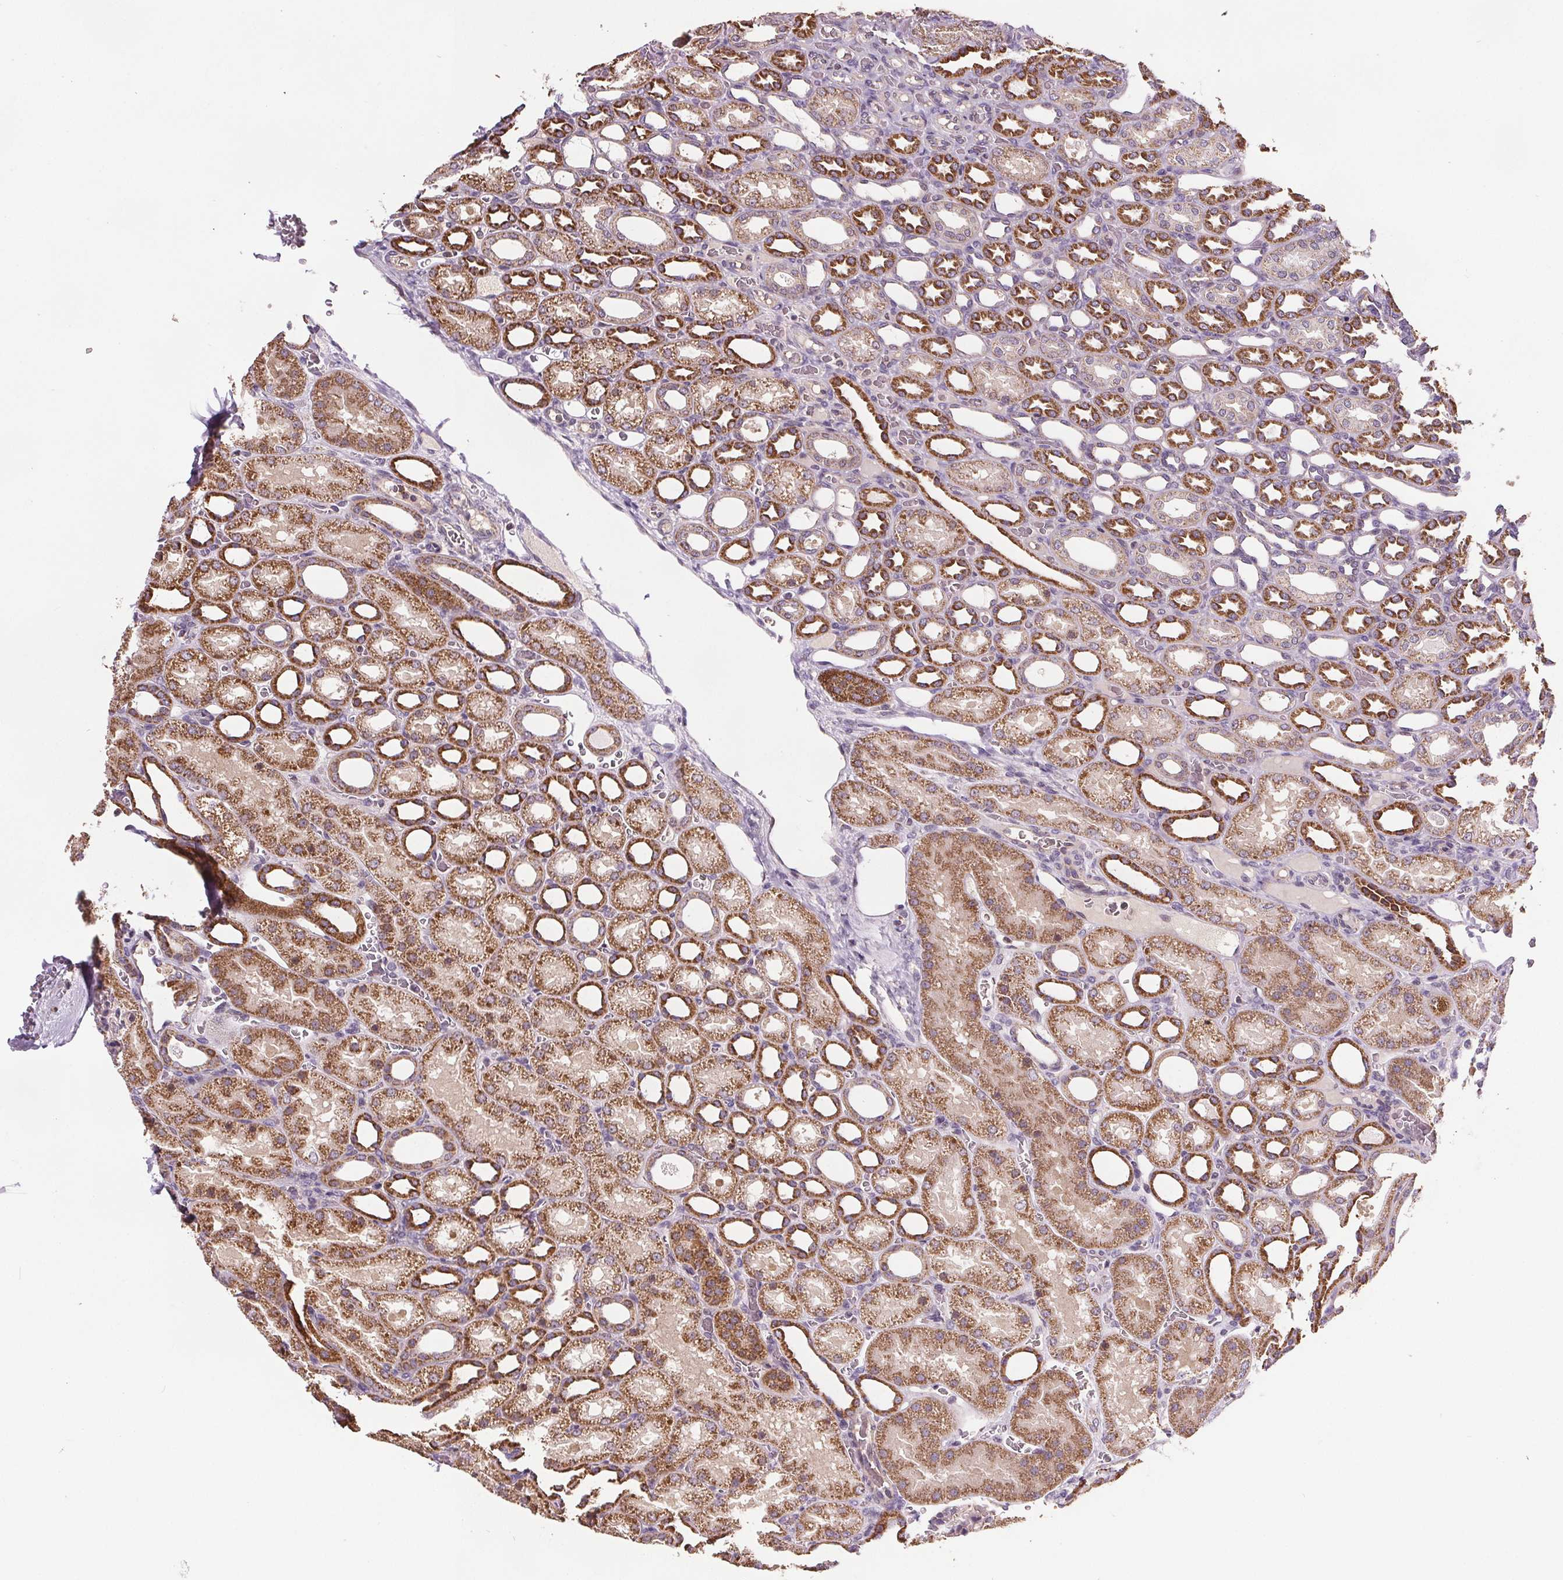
{"staining": {"intensity": "moderate", "quantity": "<25%", "location": "cytoplasmic/membranous"}, "tissue": "kidney", "cell_type": "Cells in glomeruli", "image_type": "normal", "snomed": [{"axis": "morphology", "description": "Normal tissue, NOS"}, {"axis": "topography", "description": "Kidney"}], "caption": "Immunohistochemical staining of unremarkable human kidney reveals low levels of moderate cytoplasmic/membranous staining in approximately <25% of cells in glomeruli.", "gene": "SUCLA2", "patient": {"sex": "male", "age": 2}}